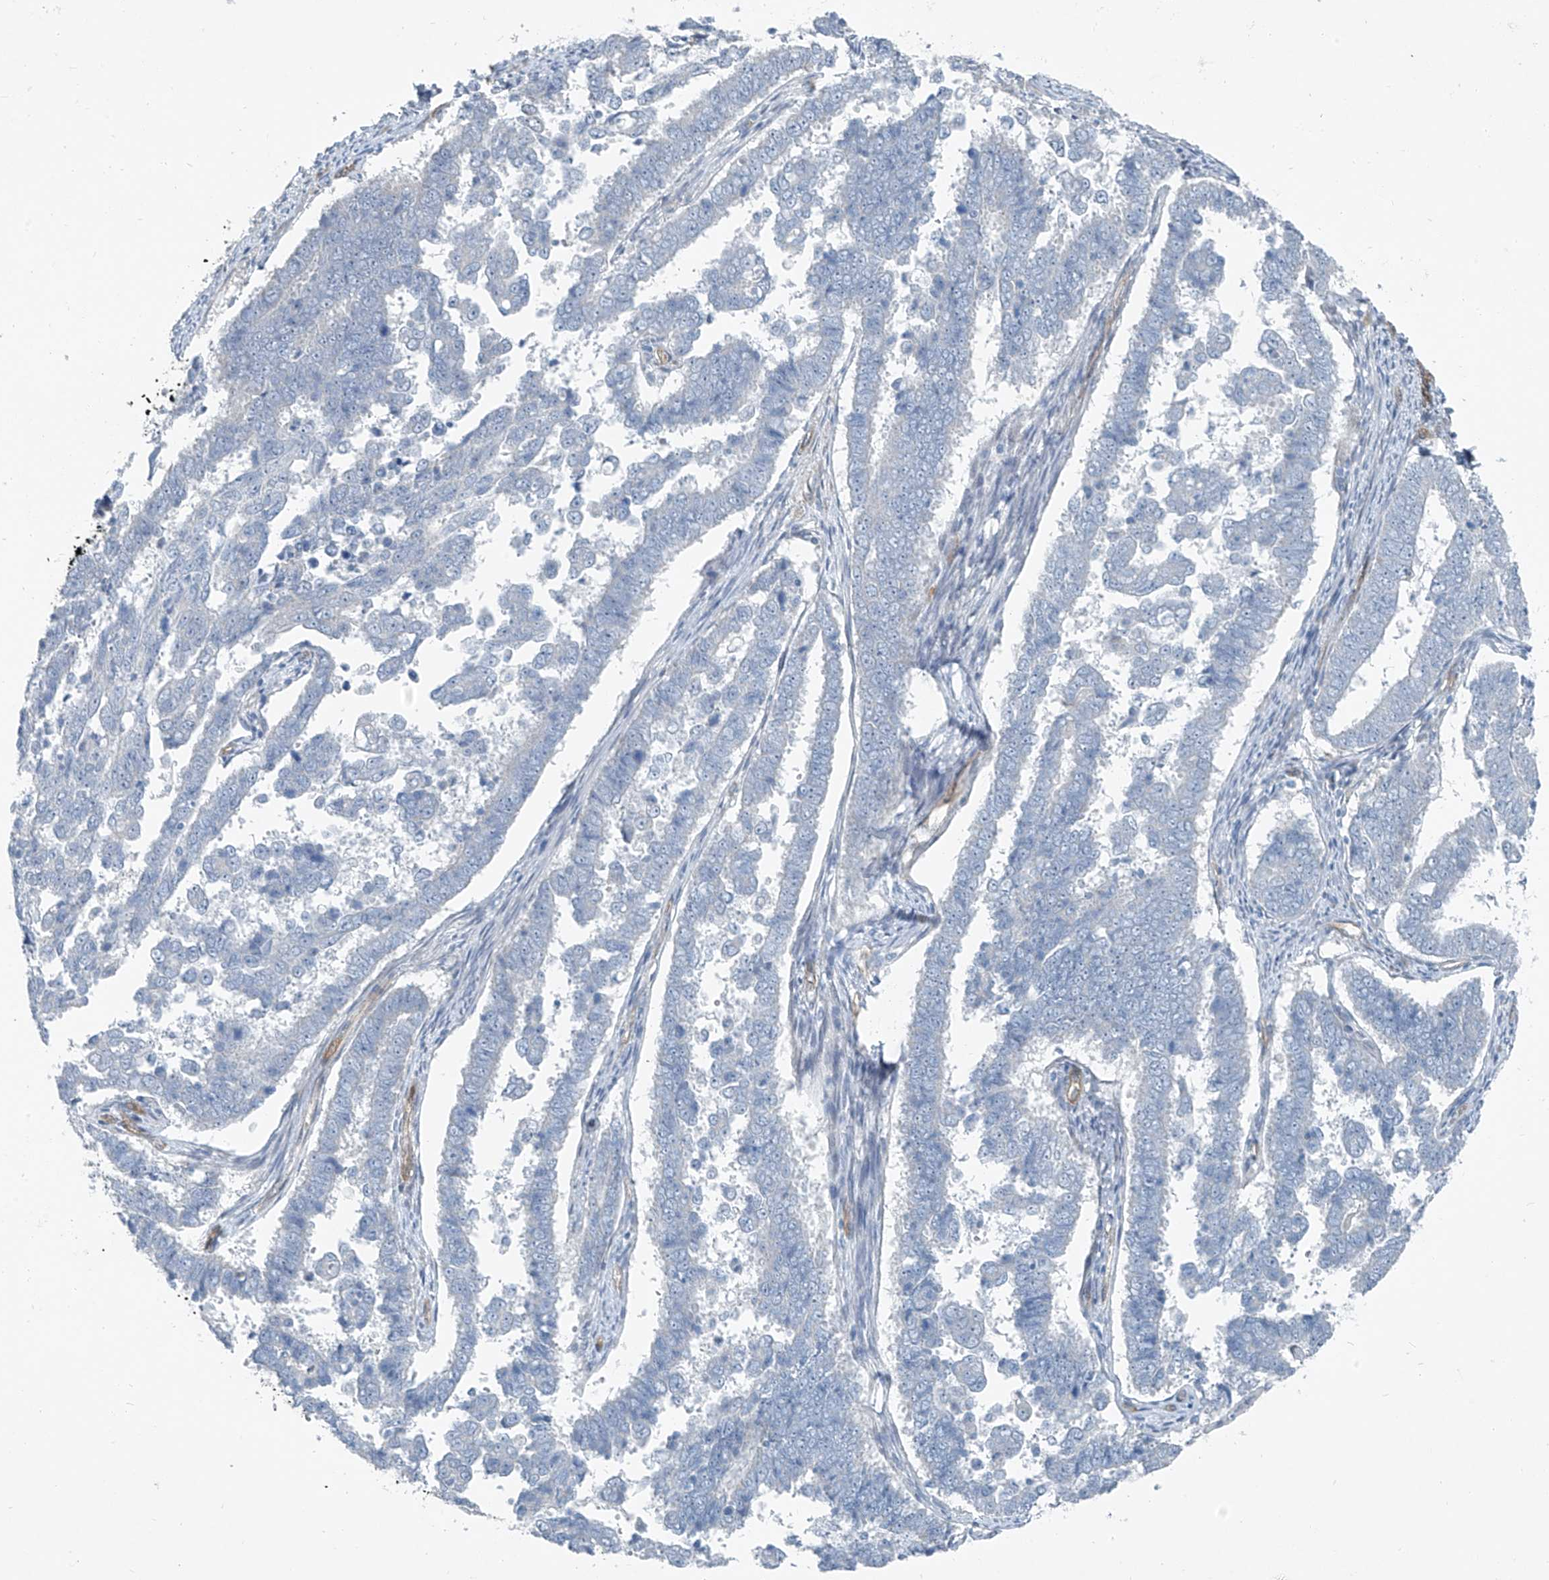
{"staining": {"intensity": "negative", "quantity": "none", "location": "none"}, "tissue": "endometrial cancer", "cell_type": "Tumor cells", "image_type": "cancer", "snomed": [{"axis": "morphology", "description": "Adenocarcinoma, NOS"}, {"axis": "topography", "description": "Endometrium"}], "caption": "Tumor cells show no significant expression in endometrial cancer (adenocarcinoma).", "gene": "TNS2", "patient": {"sex": "female", "age": 75}}